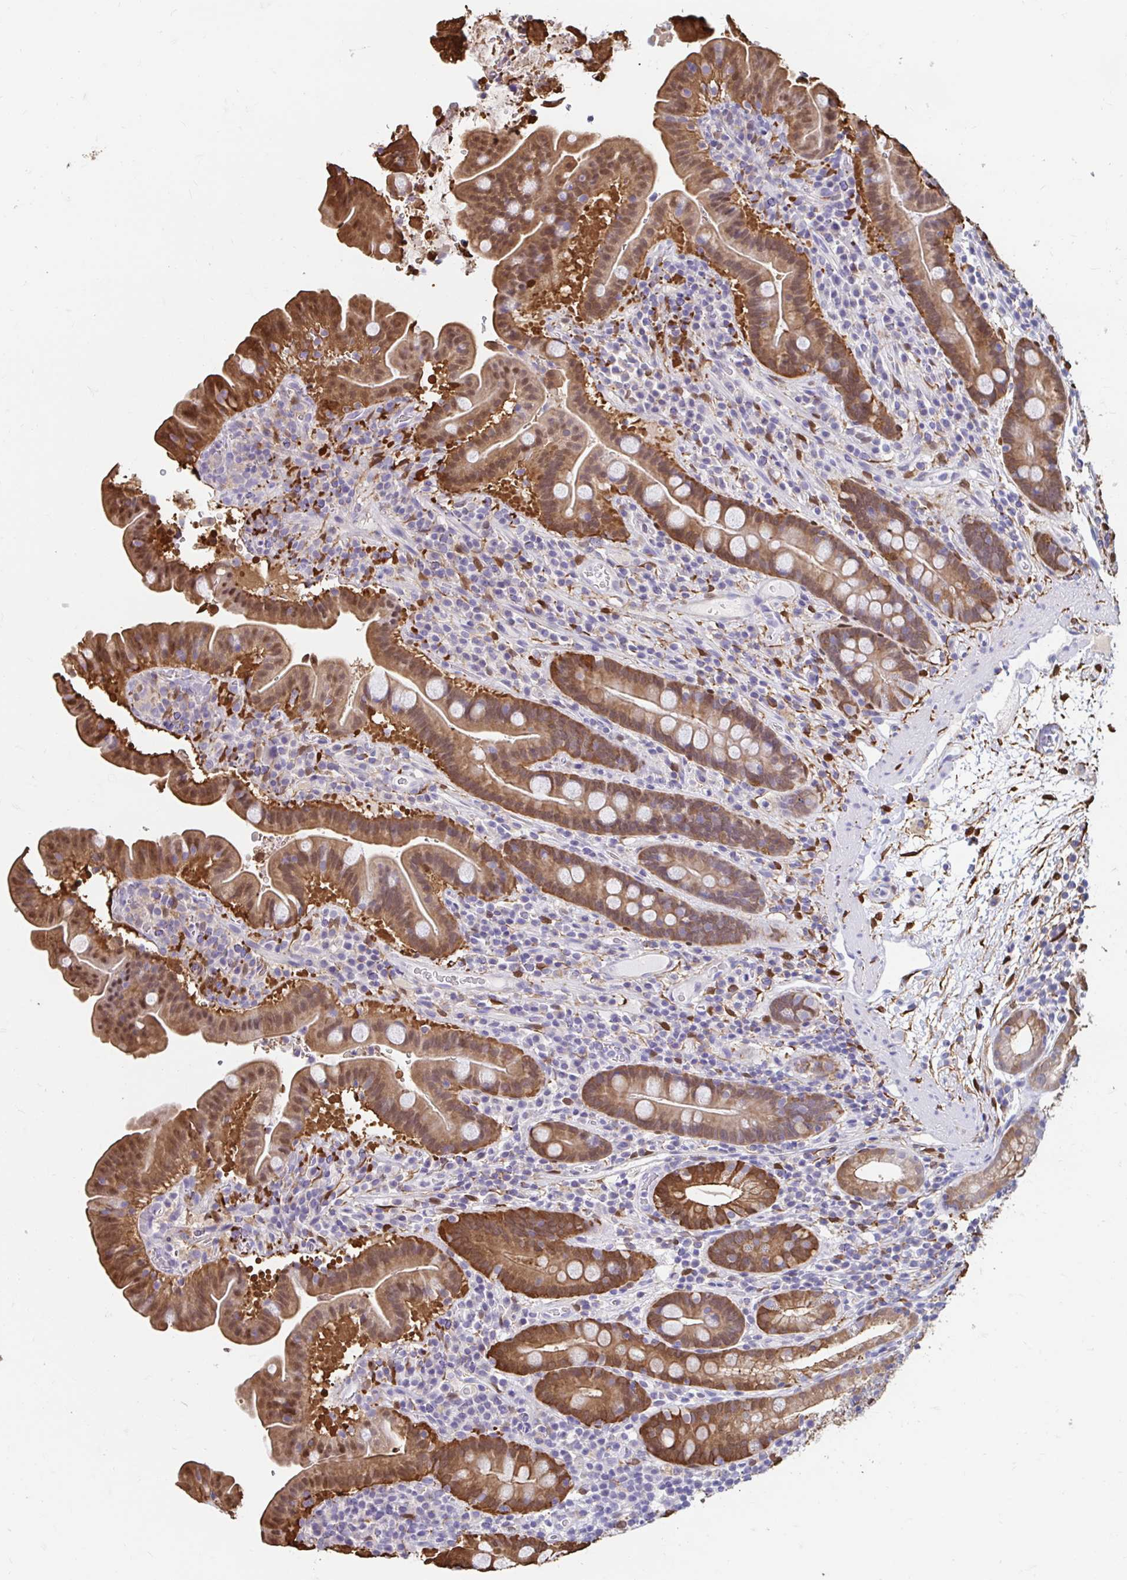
{"staining": {"intensity": "moderate", "quantity": "25%-75%", "location": "cytoplasmic/membranous,nuclear"}, "tissue": "small intestine", "cell_type": "Glandular cells", "image_type": "normal", "snomed": [{"axis": "morphology", "description": "Normal tissue, NOS"}, {"axis": "topography", "description": "Small intestine"}], "caption": "This is a histology image of IHC staining of normal small intestine, which shows moderate expression in the cytoplasmic/membranous,nuclear of glandular cells.", "gene": "ADH1A", "patient": {"sex": "male", "age": 26}}